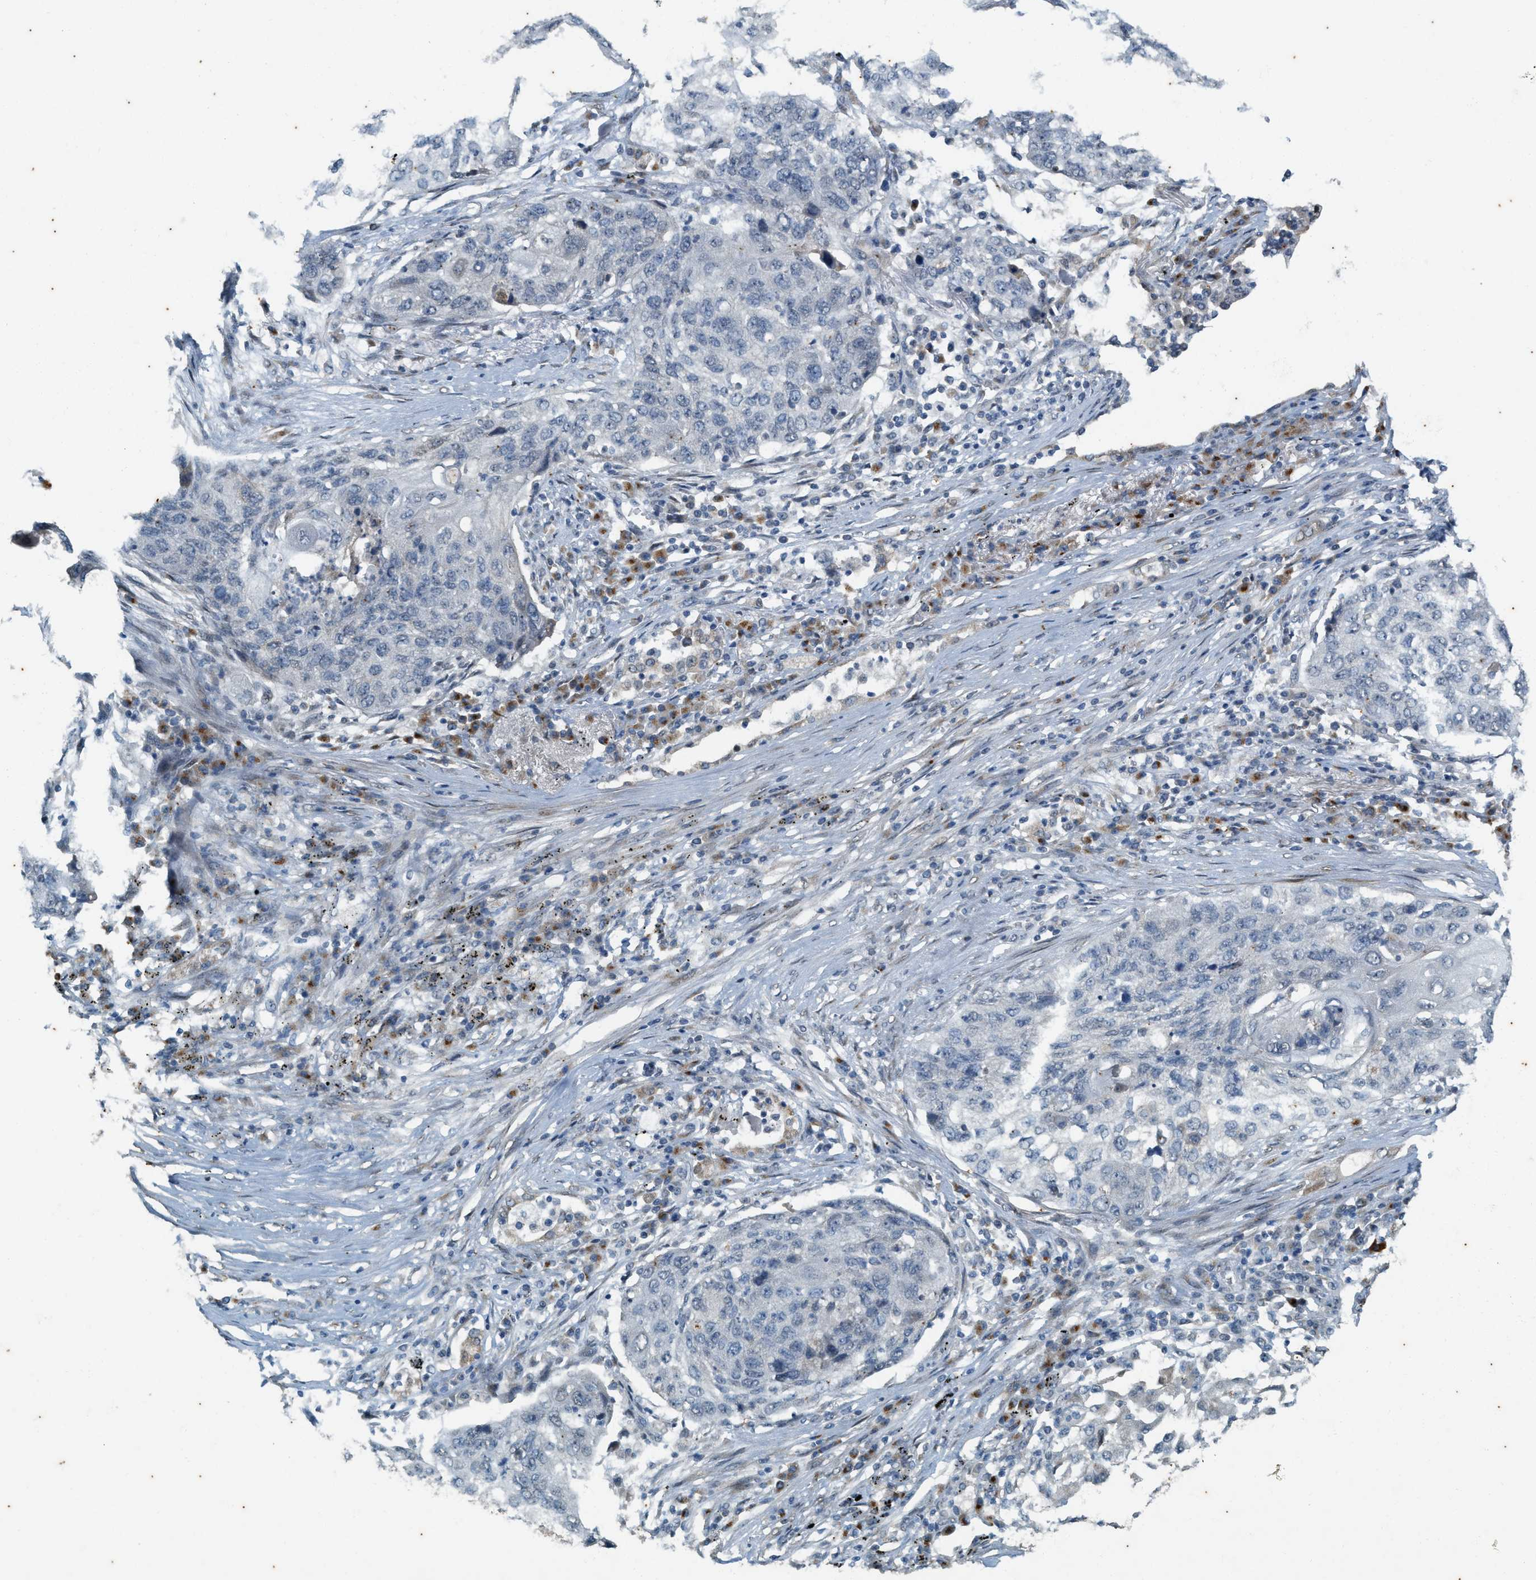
{"staining": {"intensity": "negative", "quantity": "none", "location": "none"}, "tissue": "lung cancer", "cell_type": "Tumor cells", "image_type": "cancer", "snomed": [{"axis": "morphology", "description": "Squamous cell carcinoma, NOS"}, {"axis": "topography", "description": "Lung"}], "caption": "IHC micrograph of neoplastic tissue: lung cancer (squamous cell carcinoma) stained with DAB displays no significant protein staining in tumor cells.", "gene": "CHPF2", "patient": {"sex": "female", "age": 63}}